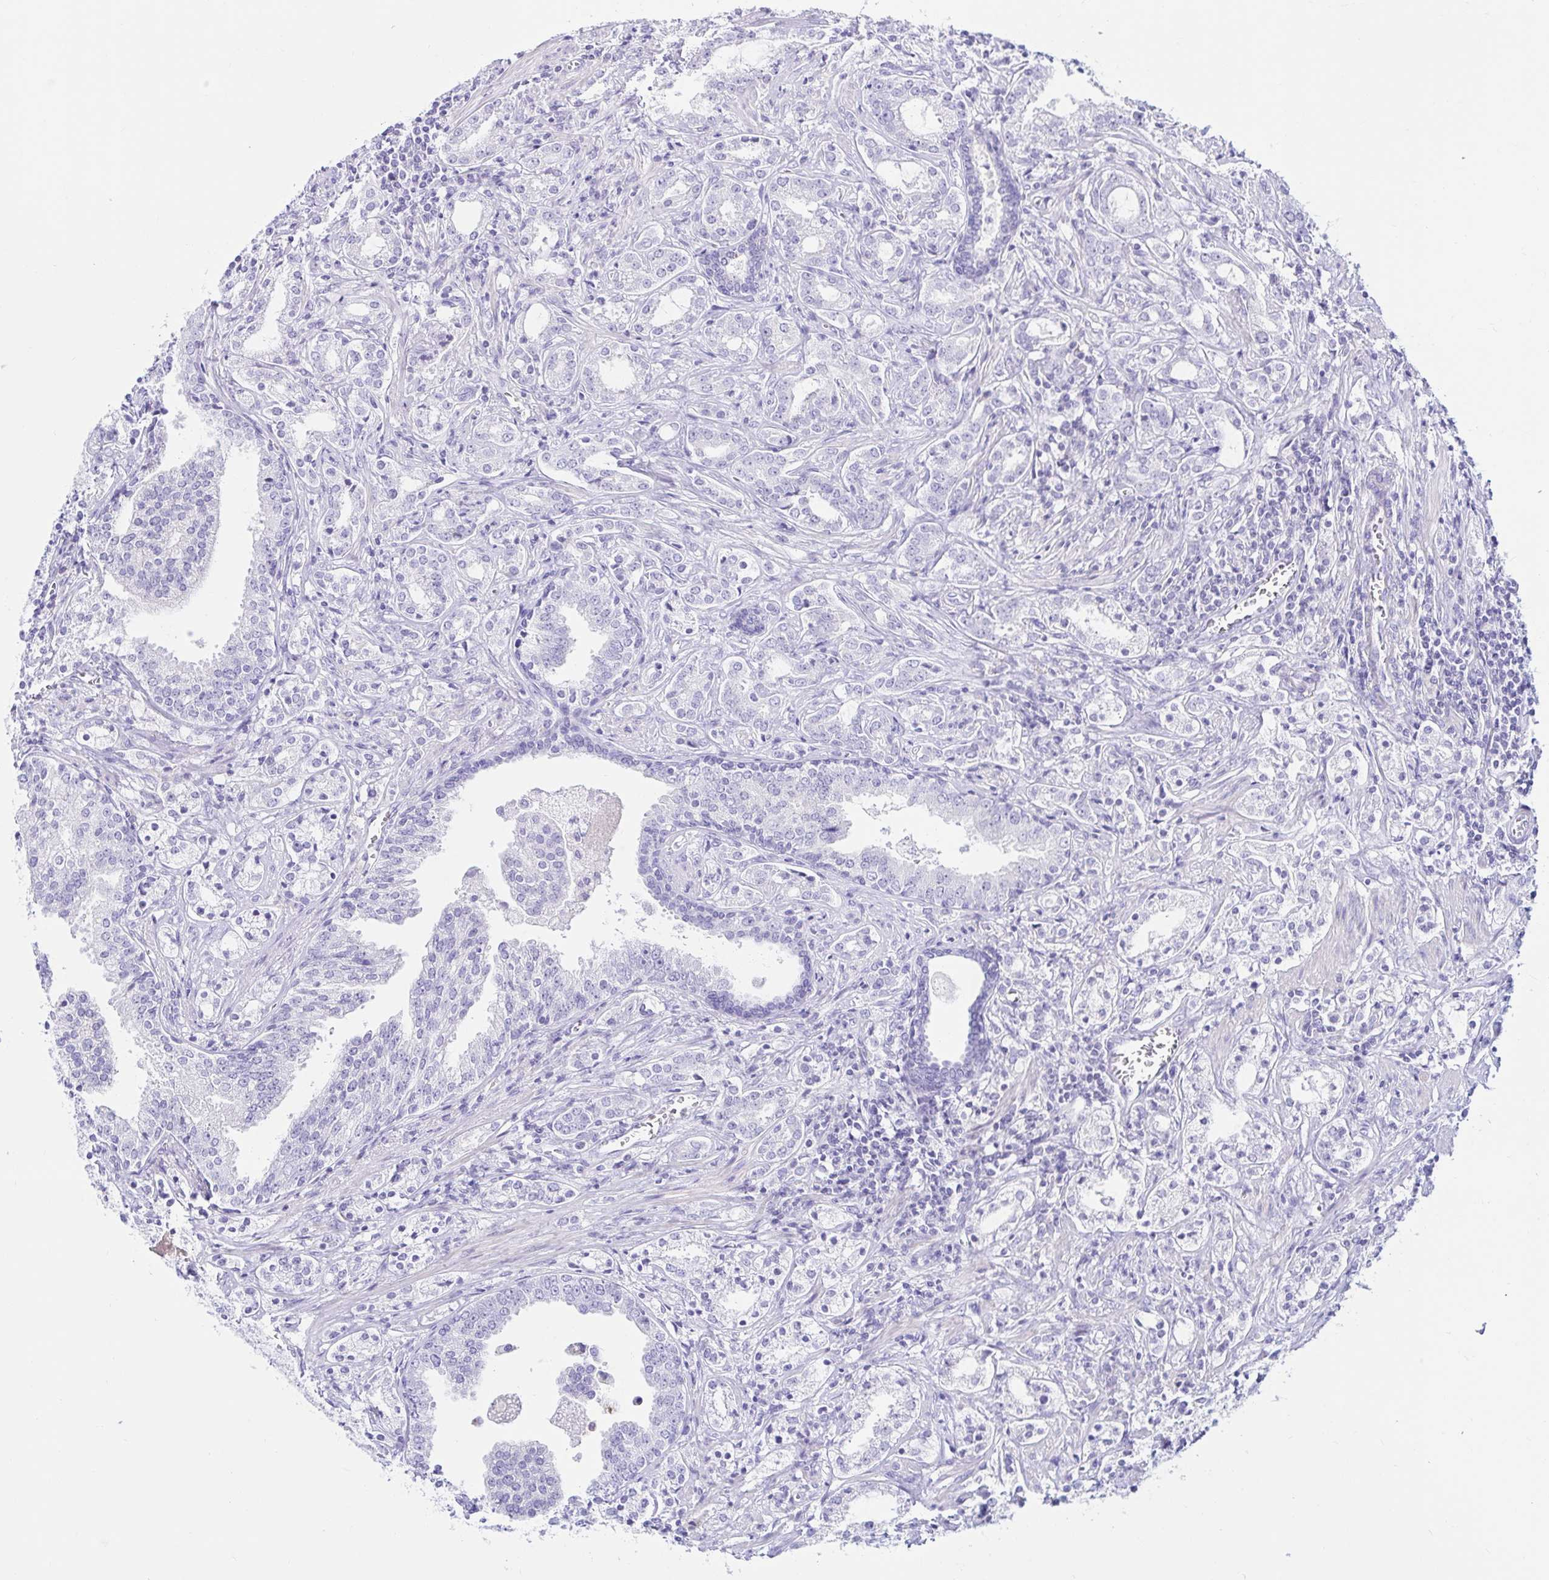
{"staining": {"intensity": "negative", "quantity": "none", "location": "none"}, "tissue": "prostate cancer", "cell_type": "Tumor cells", "image_type": "cancer", "snomed": [{"axis": "morphology", "description": "Adenocarcinoma, Medium grade"}, {"axis": "topography", "description": "Prostate"}], "caption": "Tumor cells are negative for protein expression in human prostate cancer.", "gene": "BEST1", "patient": {"sex": "male", "age": 57}}